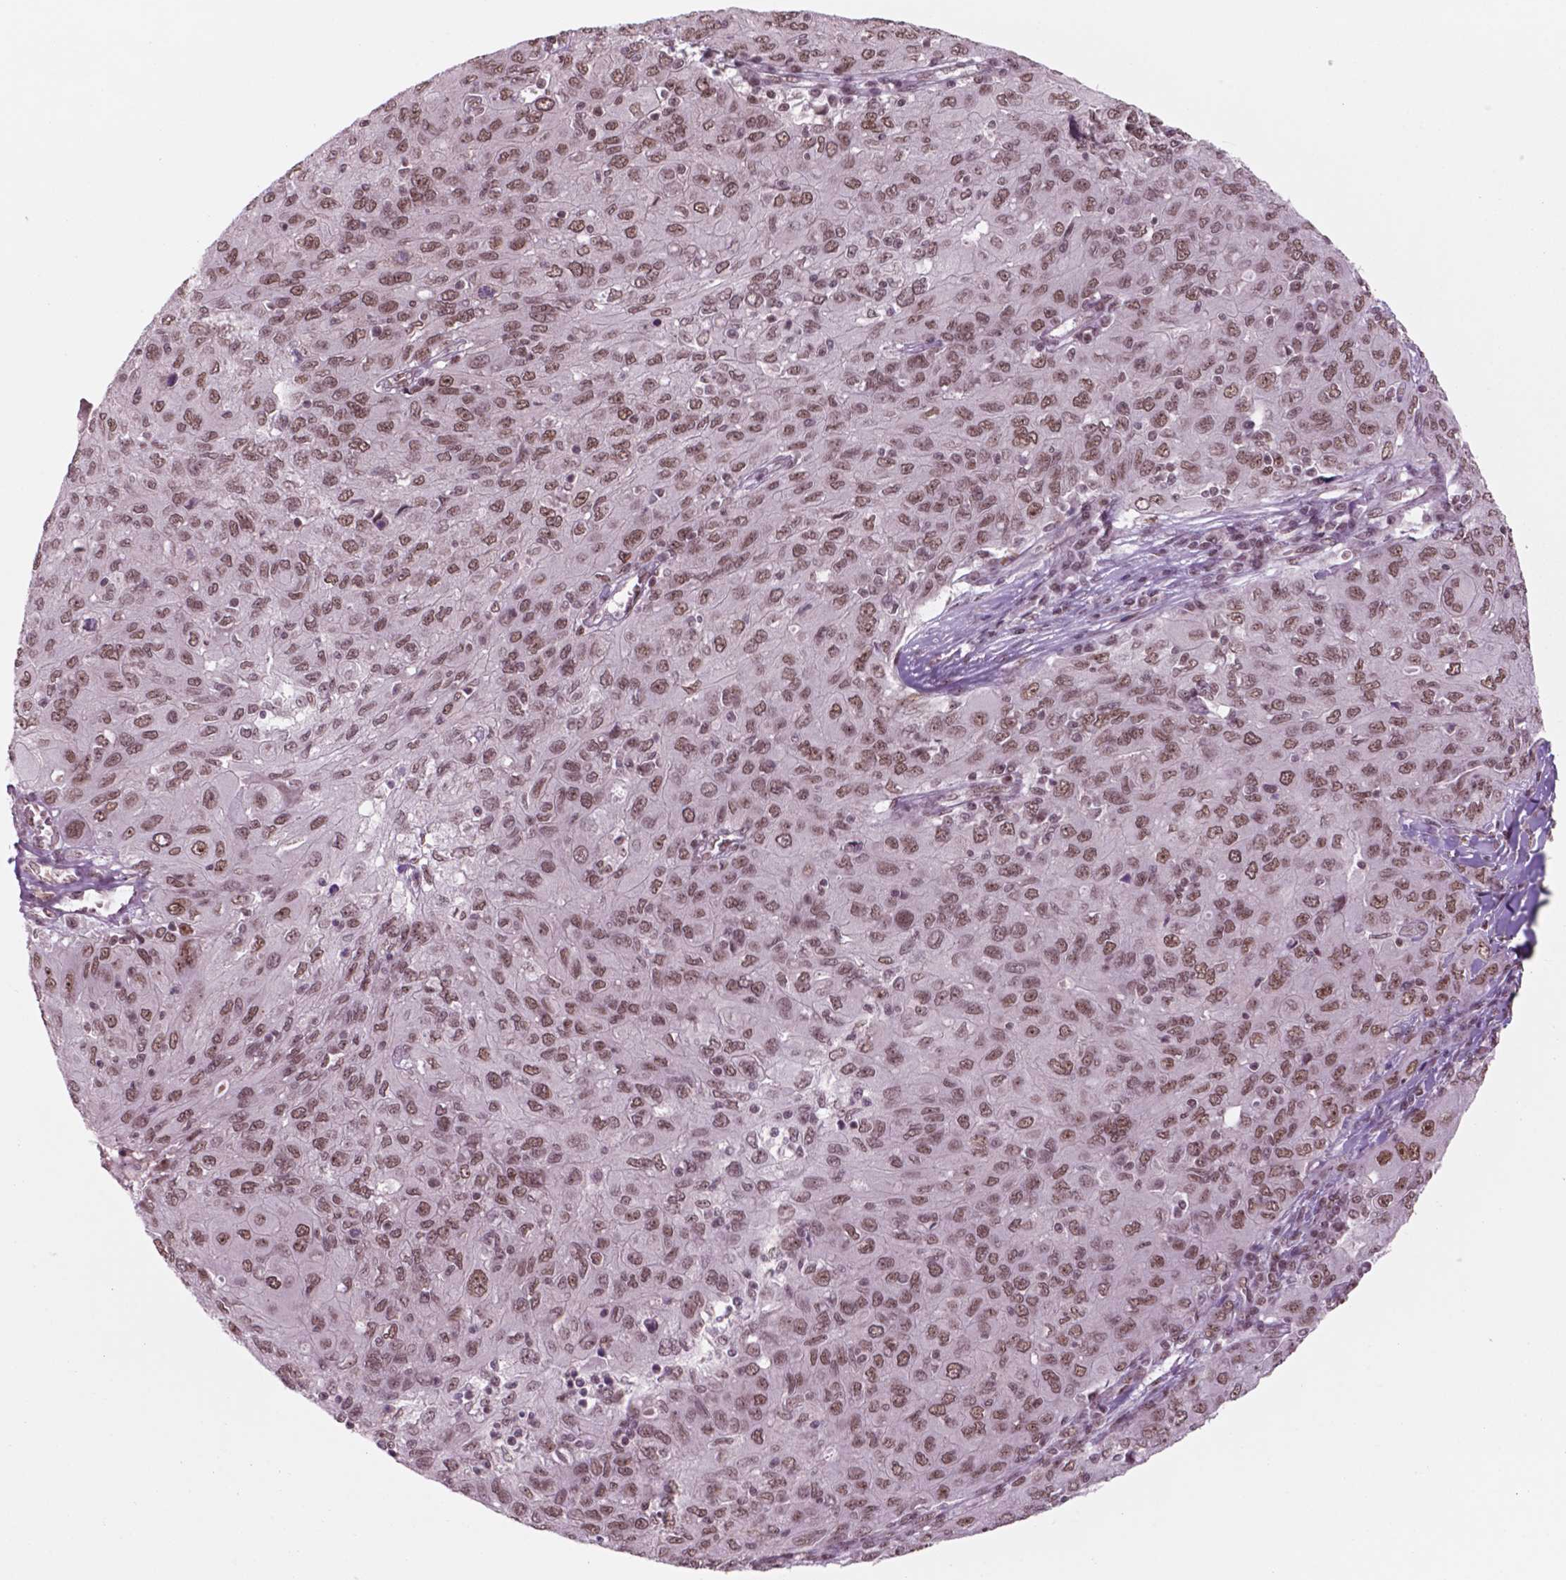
{"staining": {"intensity": "moderate", "quantity": ">75%", "location": "nuclear"}, "tissue": "ovarian cancer", "cell_type": "Tumor cells", "image_type": "cancer", "snomed": [{"axis": "morphology", "description": "Carcinoma, endometroid"}, {"axis": "topography", "description": "Ovary"}], "caption": "There is medium levels of moderate nuclear positivity in tumor cells of ovarian endometroid carcinoma, as demonstrated by immunohistochemical staining (brown color).", "gene": "POLR2E", "patient": {"sex": "female", "age": 50}}